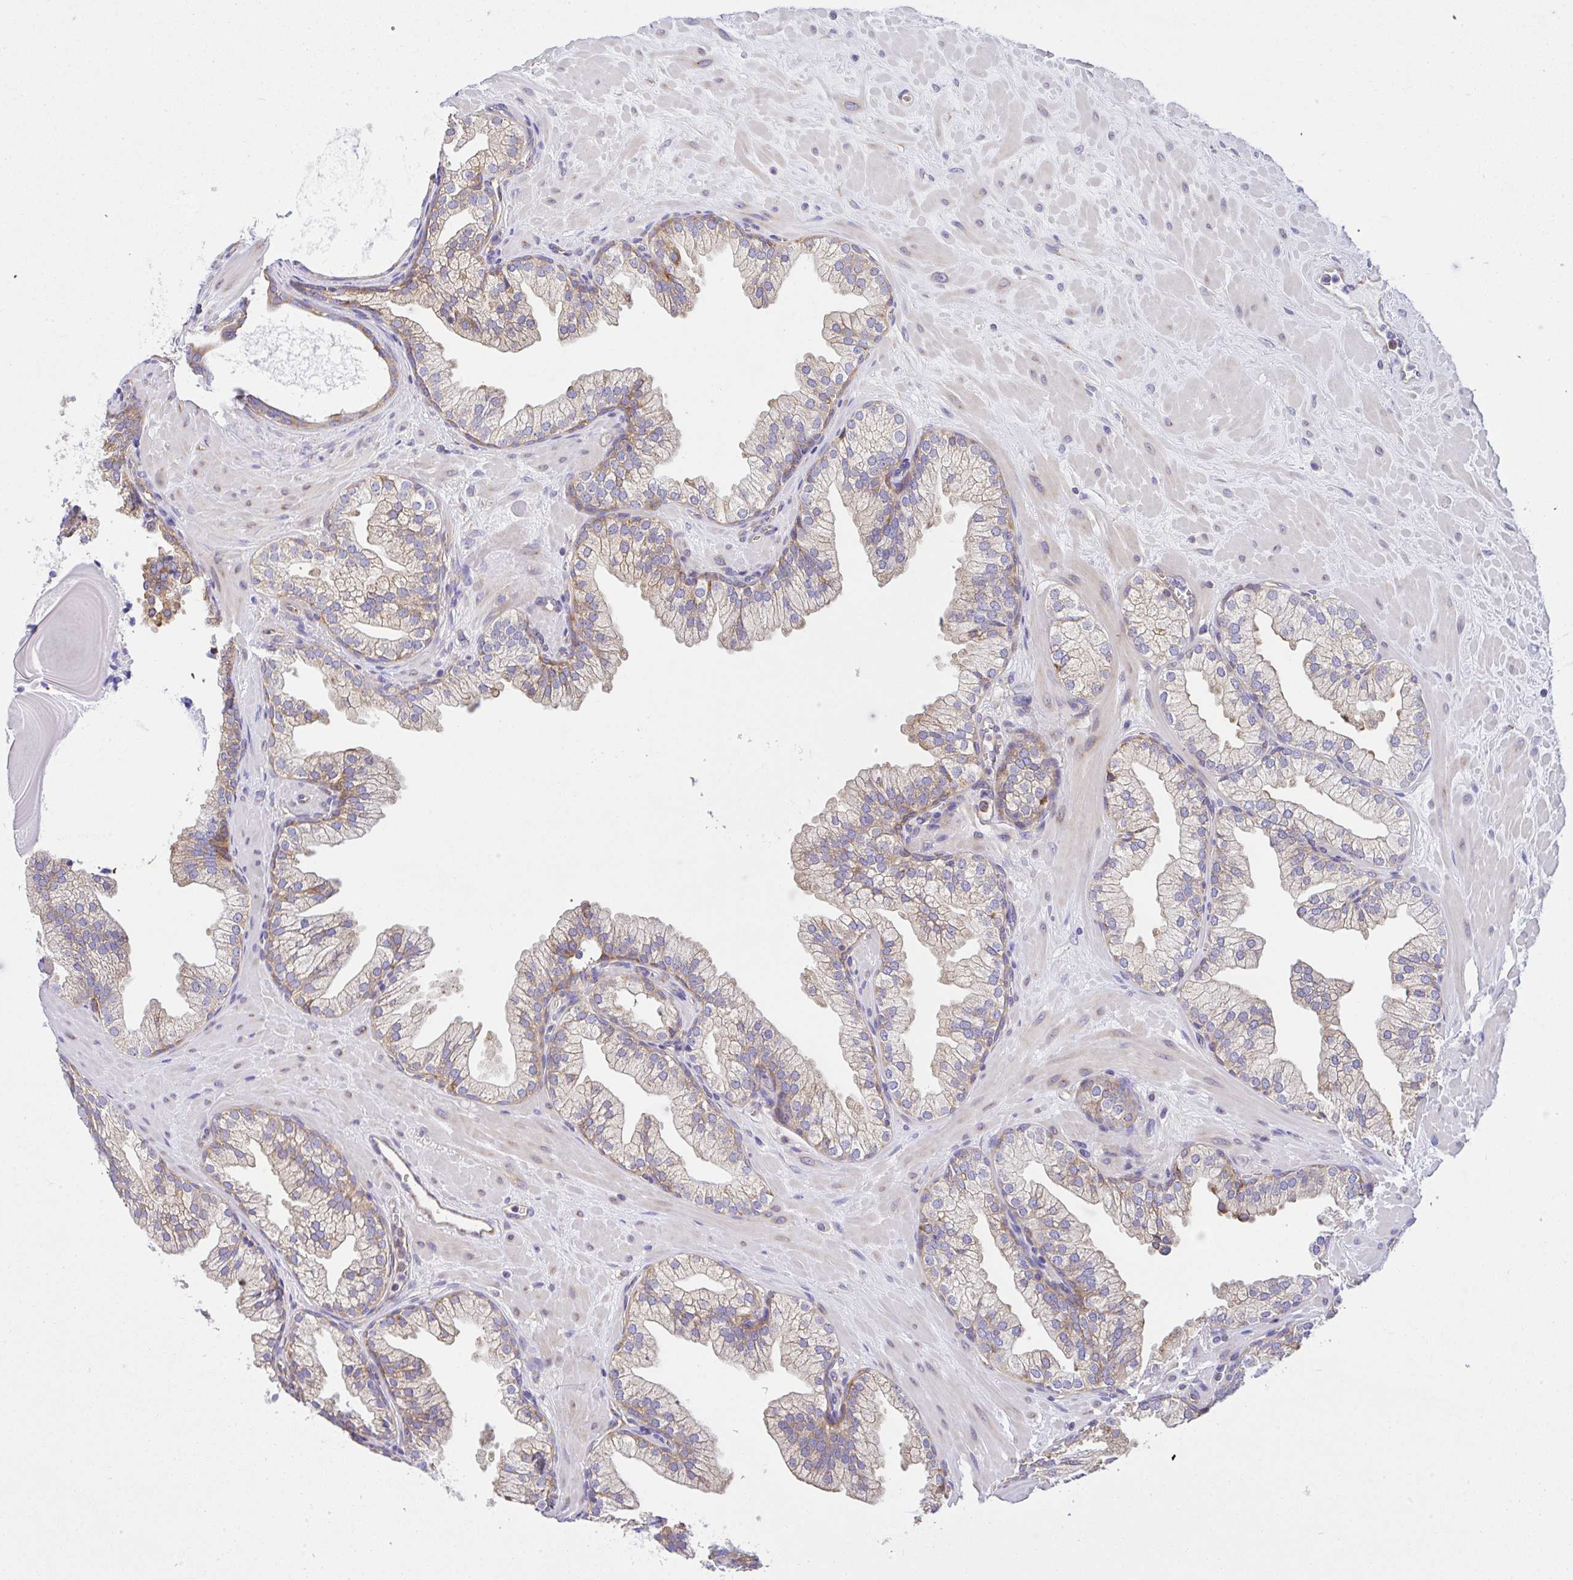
{"staining": {"intensity": "weak", "quantity": "25%-75%", "location": "cytoplasmic/membranous"}, "tissue": "prostate", "cell_type": "Glandular cells", "image_type": "normal", "snomed": [{"axis": "morphology", "description": "Normal tissue, NOS"}, {"axis": "topography", "description": "Prostate"}, {"axis": "topography", "description": "Peripheral nerve tissue"}], "caption": "Immunohistochemistry (IHC) of benign prostate exhibits low levels of weak cytoplasmic/membranous staining in about 25%-75% of glandular cells.", "gene": "GFPT2", "patient": {"sex": "male", "age": 61}}